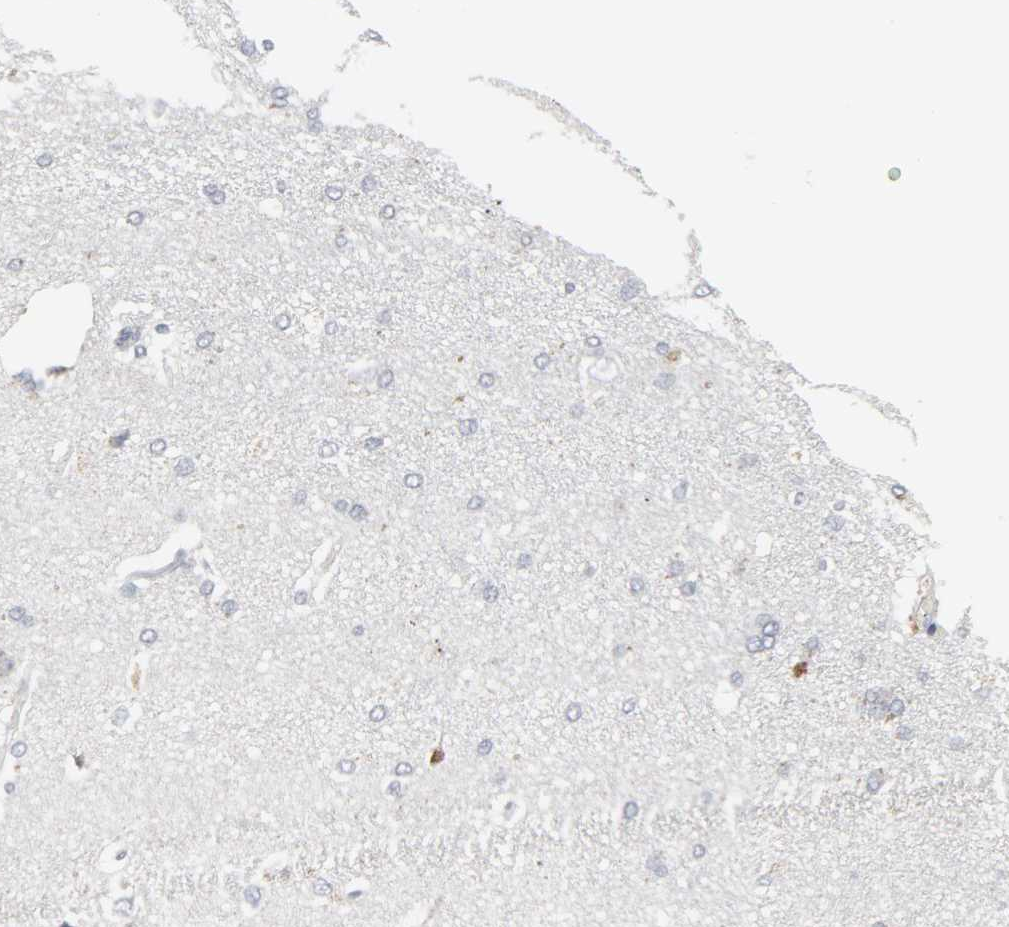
{"staining": {"intensity": "negative", "quantity": "none", "location": "none"}, "tissue": "cerebral cortex", "cell_type": "Endothelial cells", "image_type": "normal", "snomed": [{"axis": "morphology", "description": "Normal tissue, NOS"}, {"axis": "topography", "description": "Cerebral cortex"}], "caption": "High magnification brightfield microscopy of normal cerebral cortex stained with DAB (brown) and counterstained with hematoxylin (blue): endothelial cells show no significant positivity. The staining is performed using DAB (3,3'-diaminobenzidine) brown chromogen with nuclei counter-stained in using hematoxylin.", "gene": "CLIP1", "patient": {"sex": "male", "age": 62}}